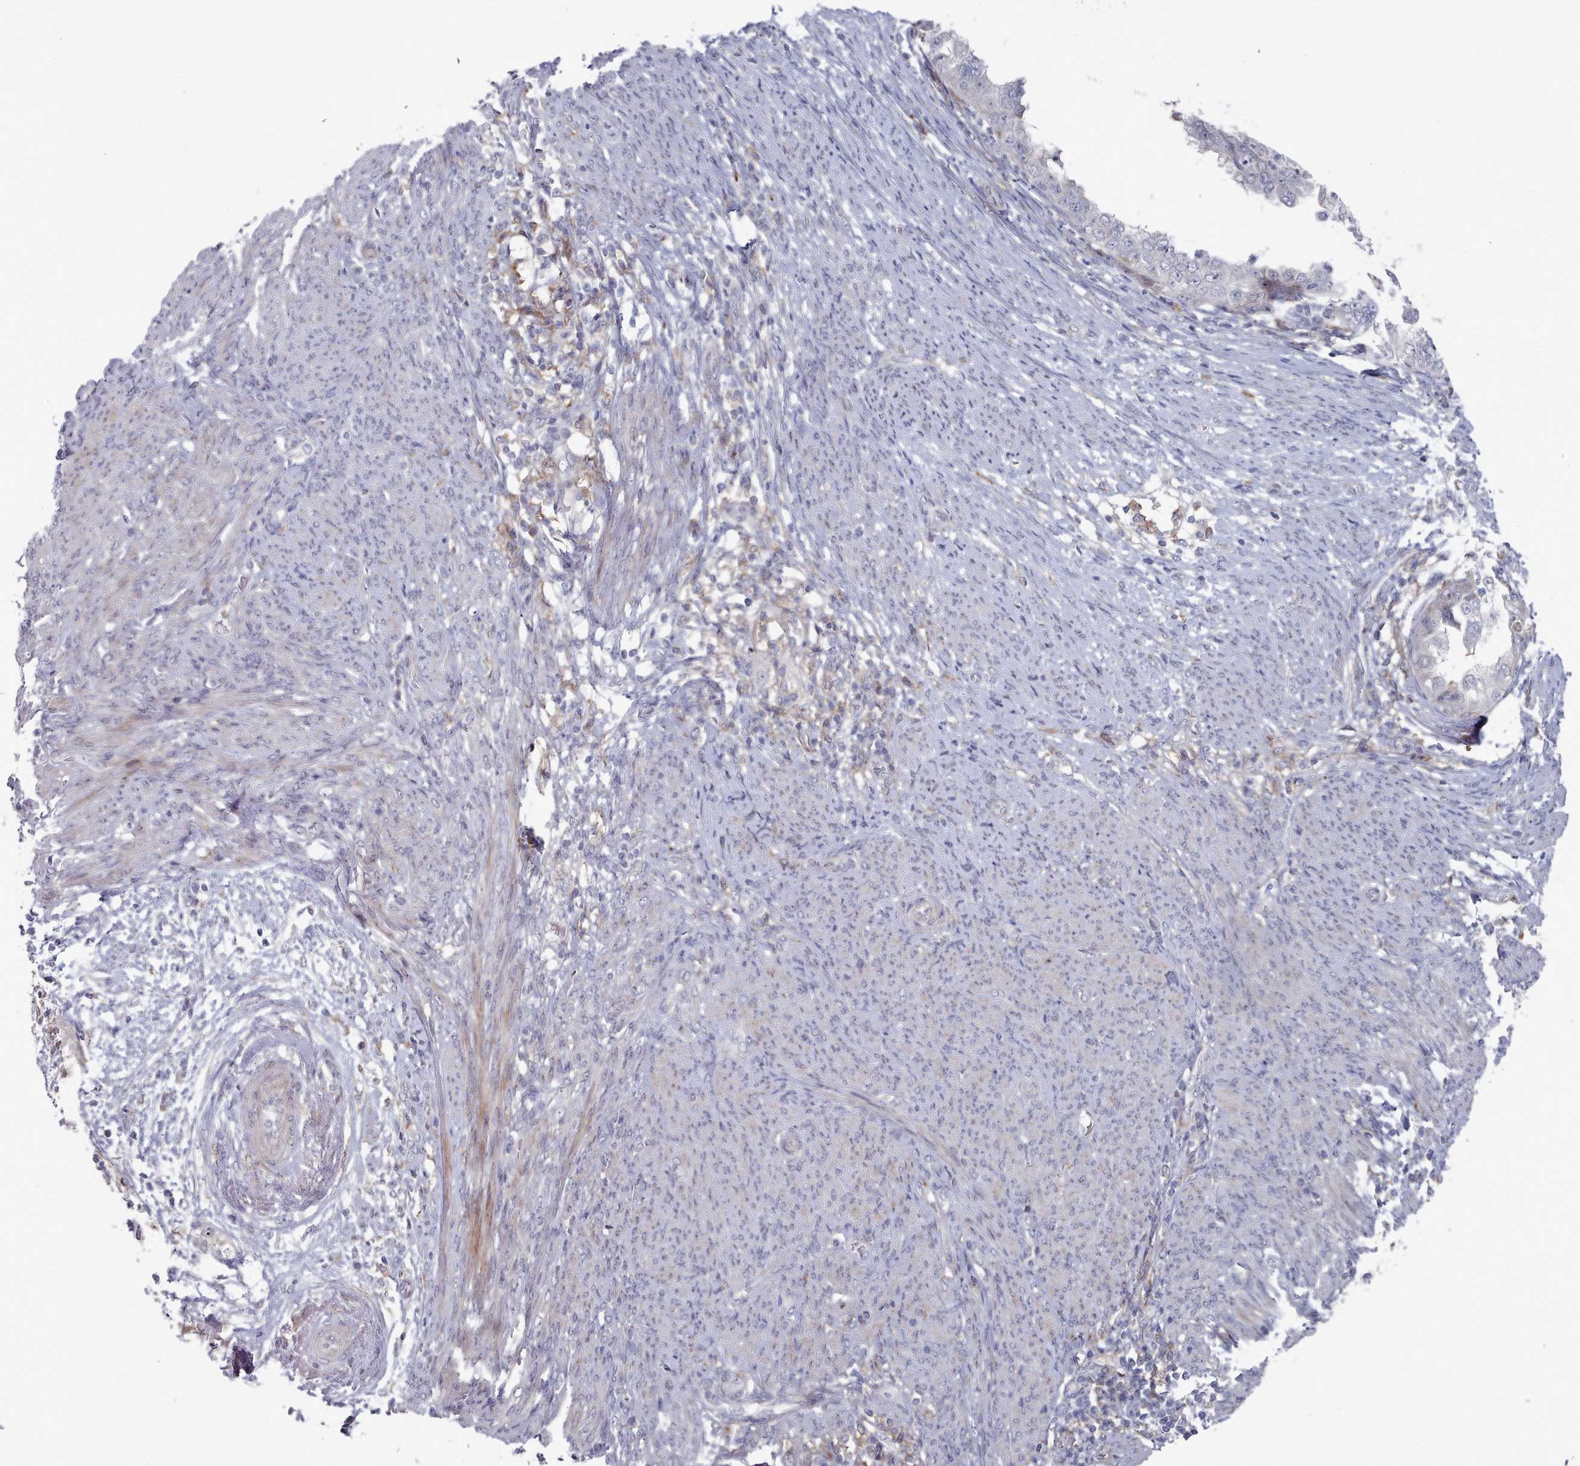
{"staining": {"intensity": "negative", "quantity": "none", "location": "none"}, "tissue": "endometrial cancer", "cell_type": "Tumor cells", "image_type": "cancer", "snomed": [{"axis": "morphology", "description": "Adenocarcinoma, NOS"}, {"axis": "topography", "description": "Endometrium"}], "caption": "Immunohistochemical staining of endometrial cancer (adenocarcinoma) displays no significant positivity in tumor cells. The staining was performed using DAB to visualize the protein expression in brown, while the nuclei were stained in blue with hematoxylin (Magnification: 20x).", "gene": "COL8A2", "patient": {"sex": "female", "age": 85}}